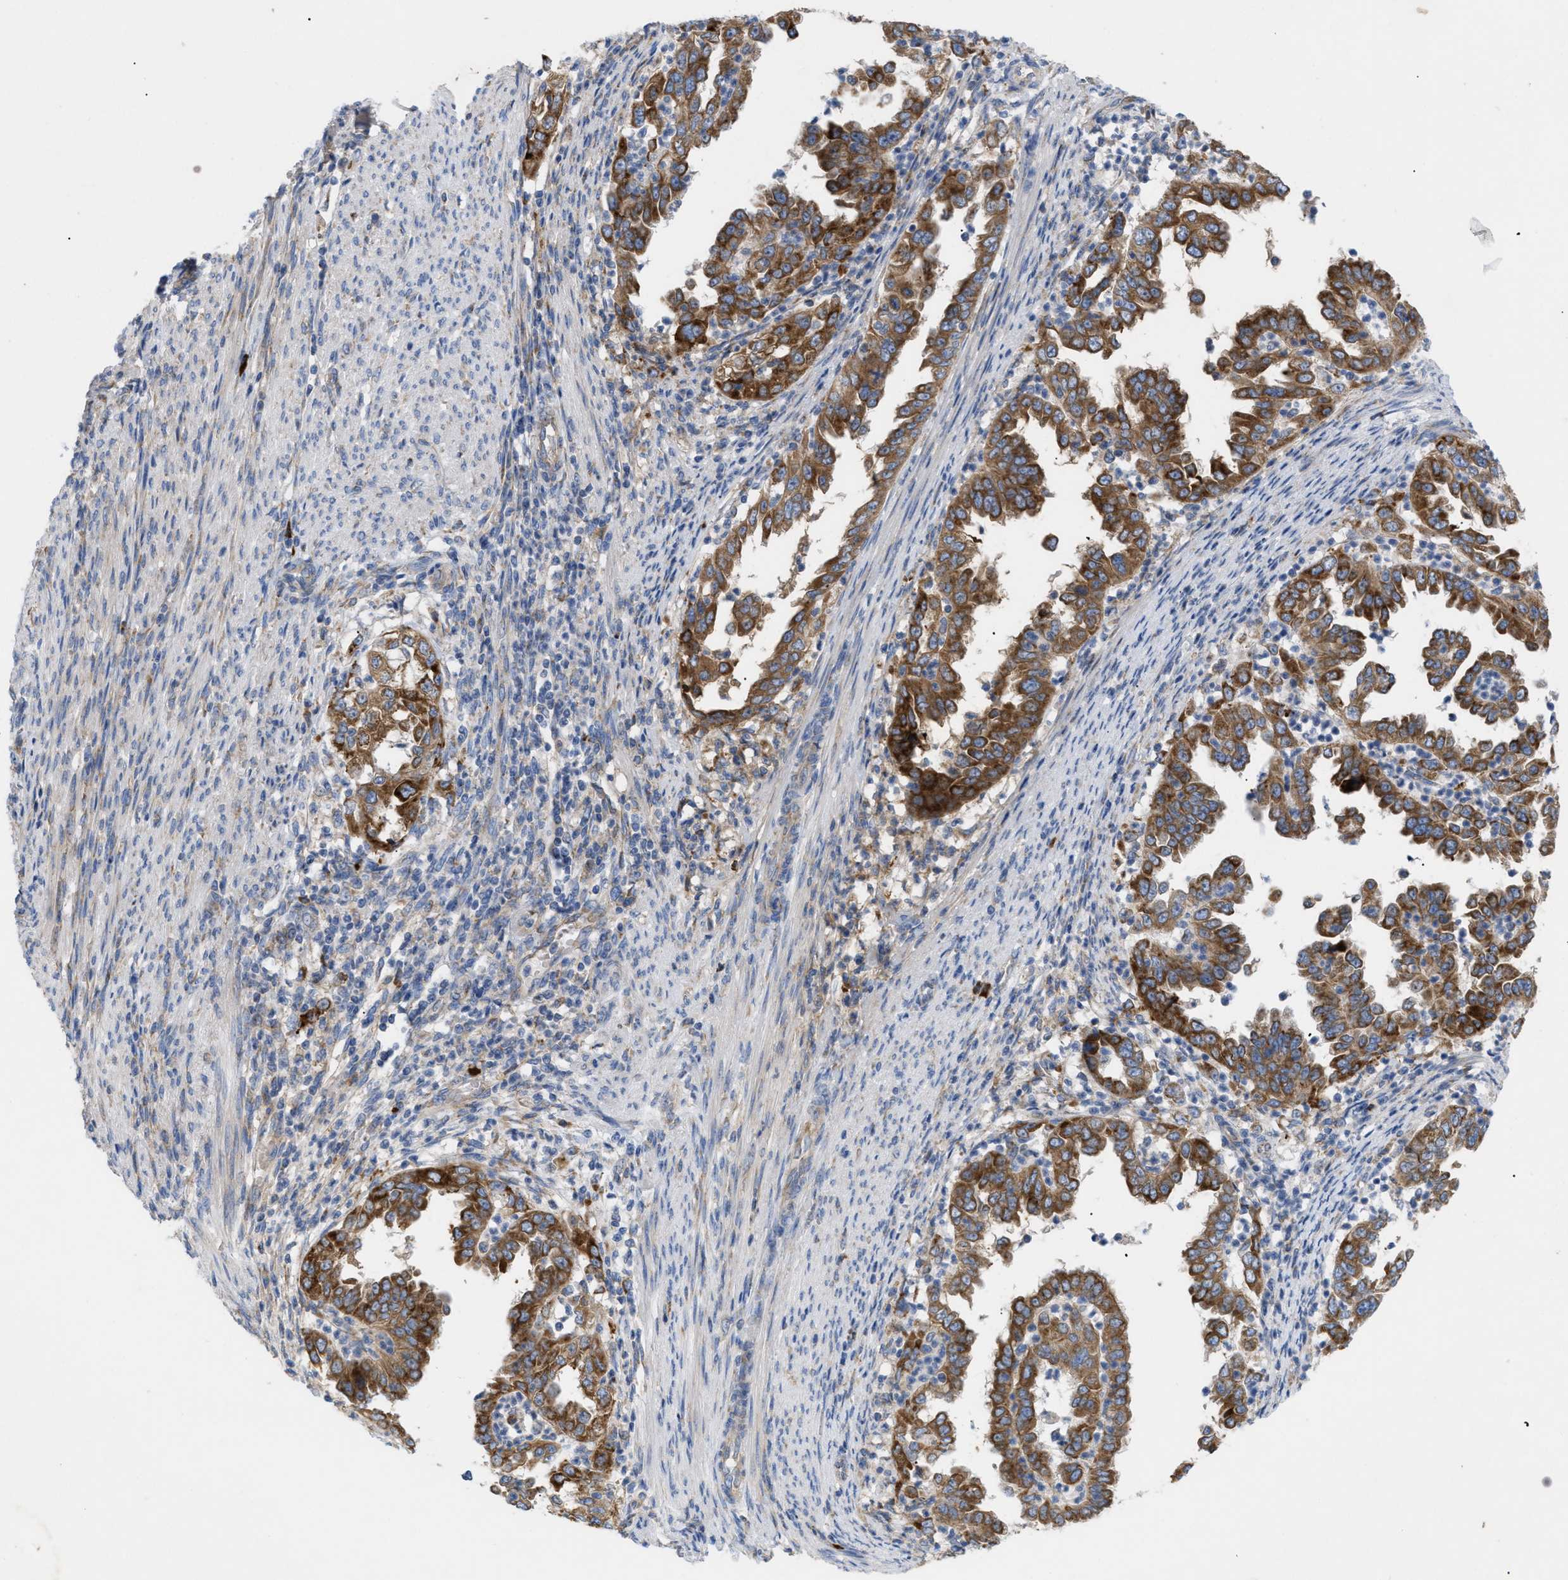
{"staining": {"intensity": "moderate", "quantity": ">75%", "location": "cytoplasmic/membranous"}, "tissue": "endometrial cancer", "cell_type": "Tumor cells", "image_type": "cancer", "snomed": [{"axis": "morphology", "description": "Adenocarcinoma, NOS"}, {"axis": "topography", "description": "Endometrium"}], "caption": "Tumor cells display moderate cytoplasmic/membranous staining in about >75% of cells in adenocarcinoma (endometrial). (DAB (3,3'-diaminobenzidine) IHC with brightfield microscopy, high magnification).", "gene": "SLC50A1", "patient": {"sex": "female", "age": 85}}